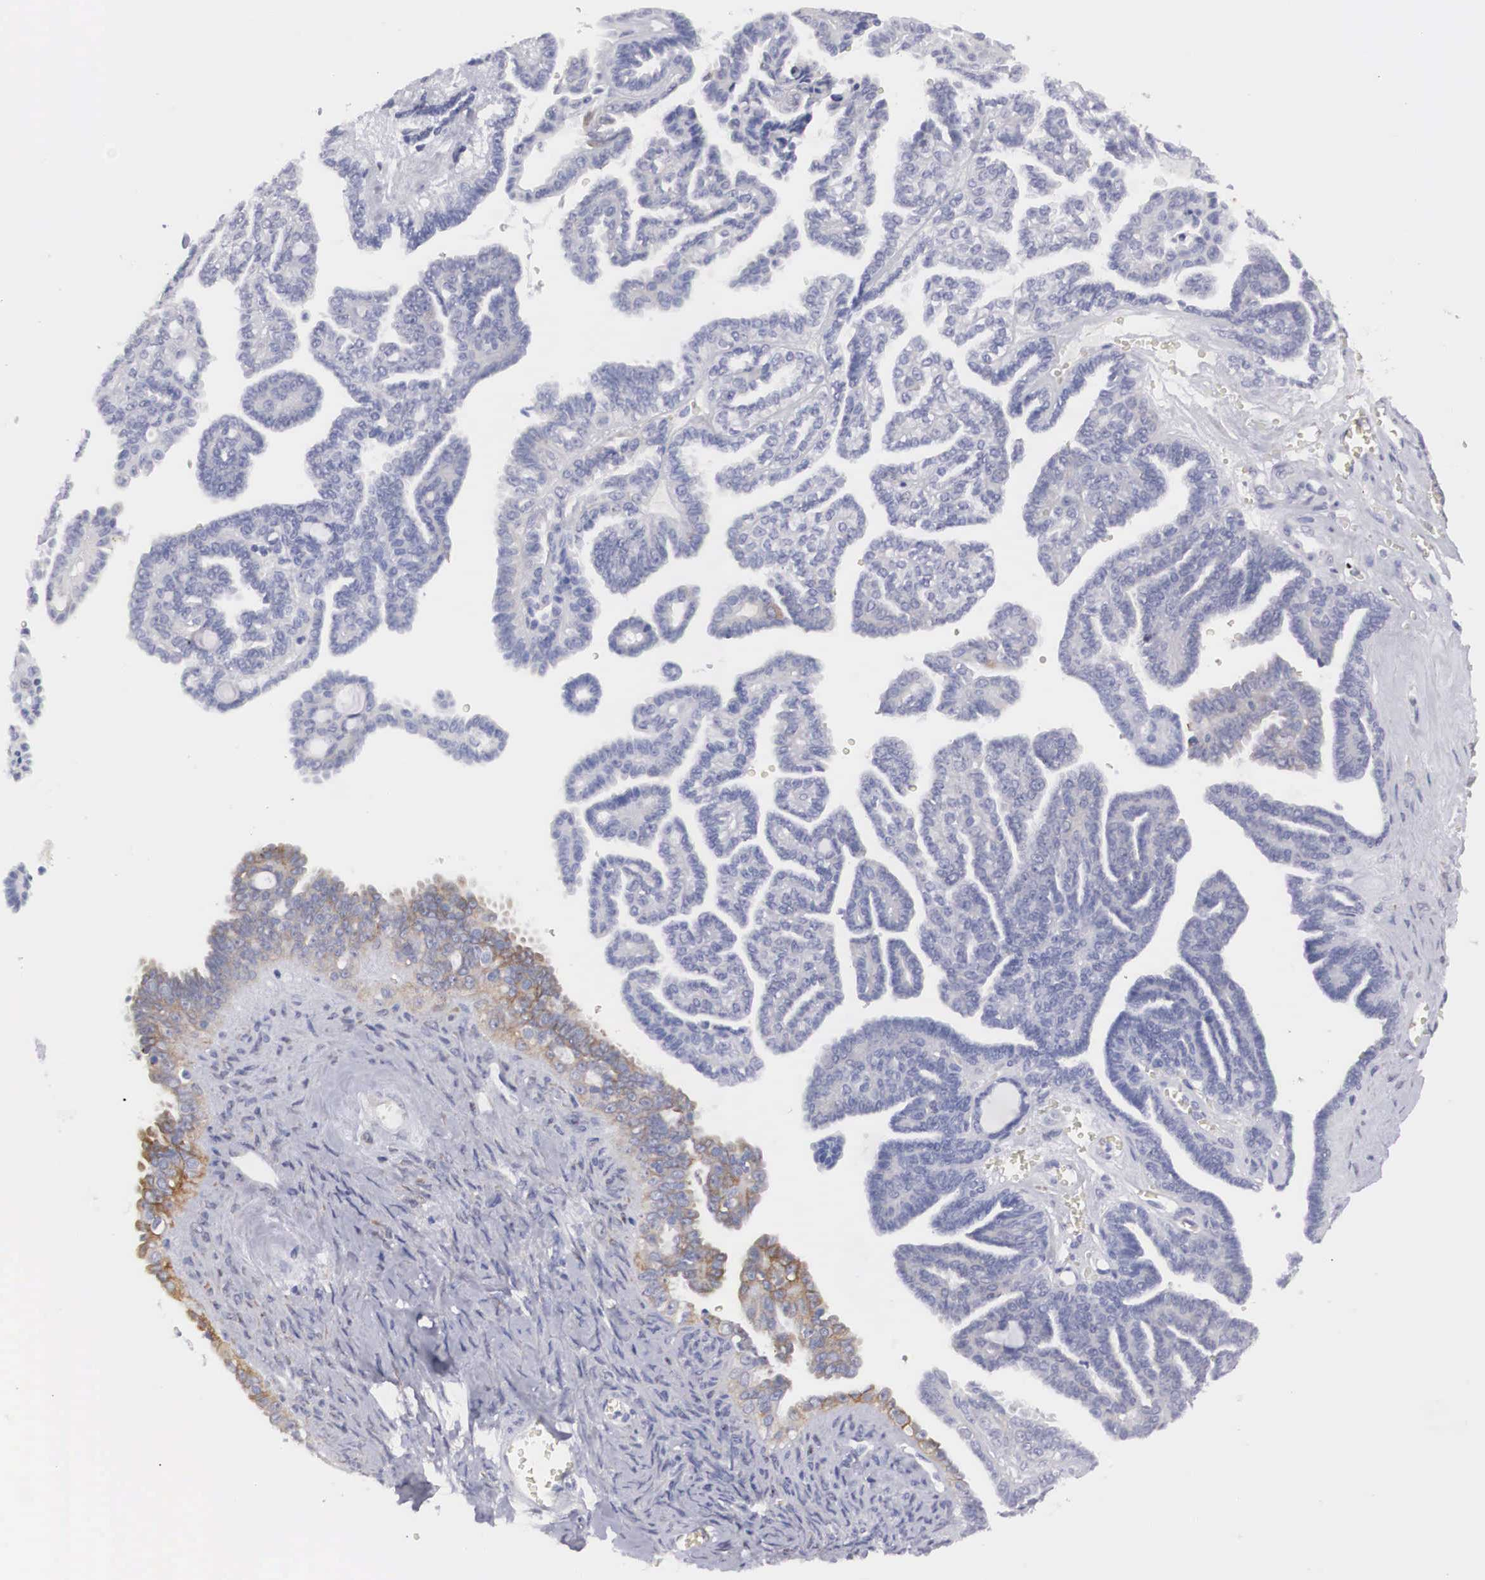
{"staining": {"intensity": "negative", "quantity": "none", "location": "none"}, "tissue": "ovarian cancer", "cell_type": "Tumor cells", "image_type": "cancer", "snomed": [{"axis": "morphology", "description": "Cystadenocarcinoma, serous, NOS"}, {"axis": "topography", "description": "Ovary"}], "caption": "This is a photomicrograph of immunohistochemistry (IHC) staining of serous cystadenocarcinoma (ovarian), which shows no positivity in tumor cells. (DAB immunohistochemistry (IHC), high magnification).", "gene": "ARMCX3", "patient": {"sex": "female", "age": 71}}